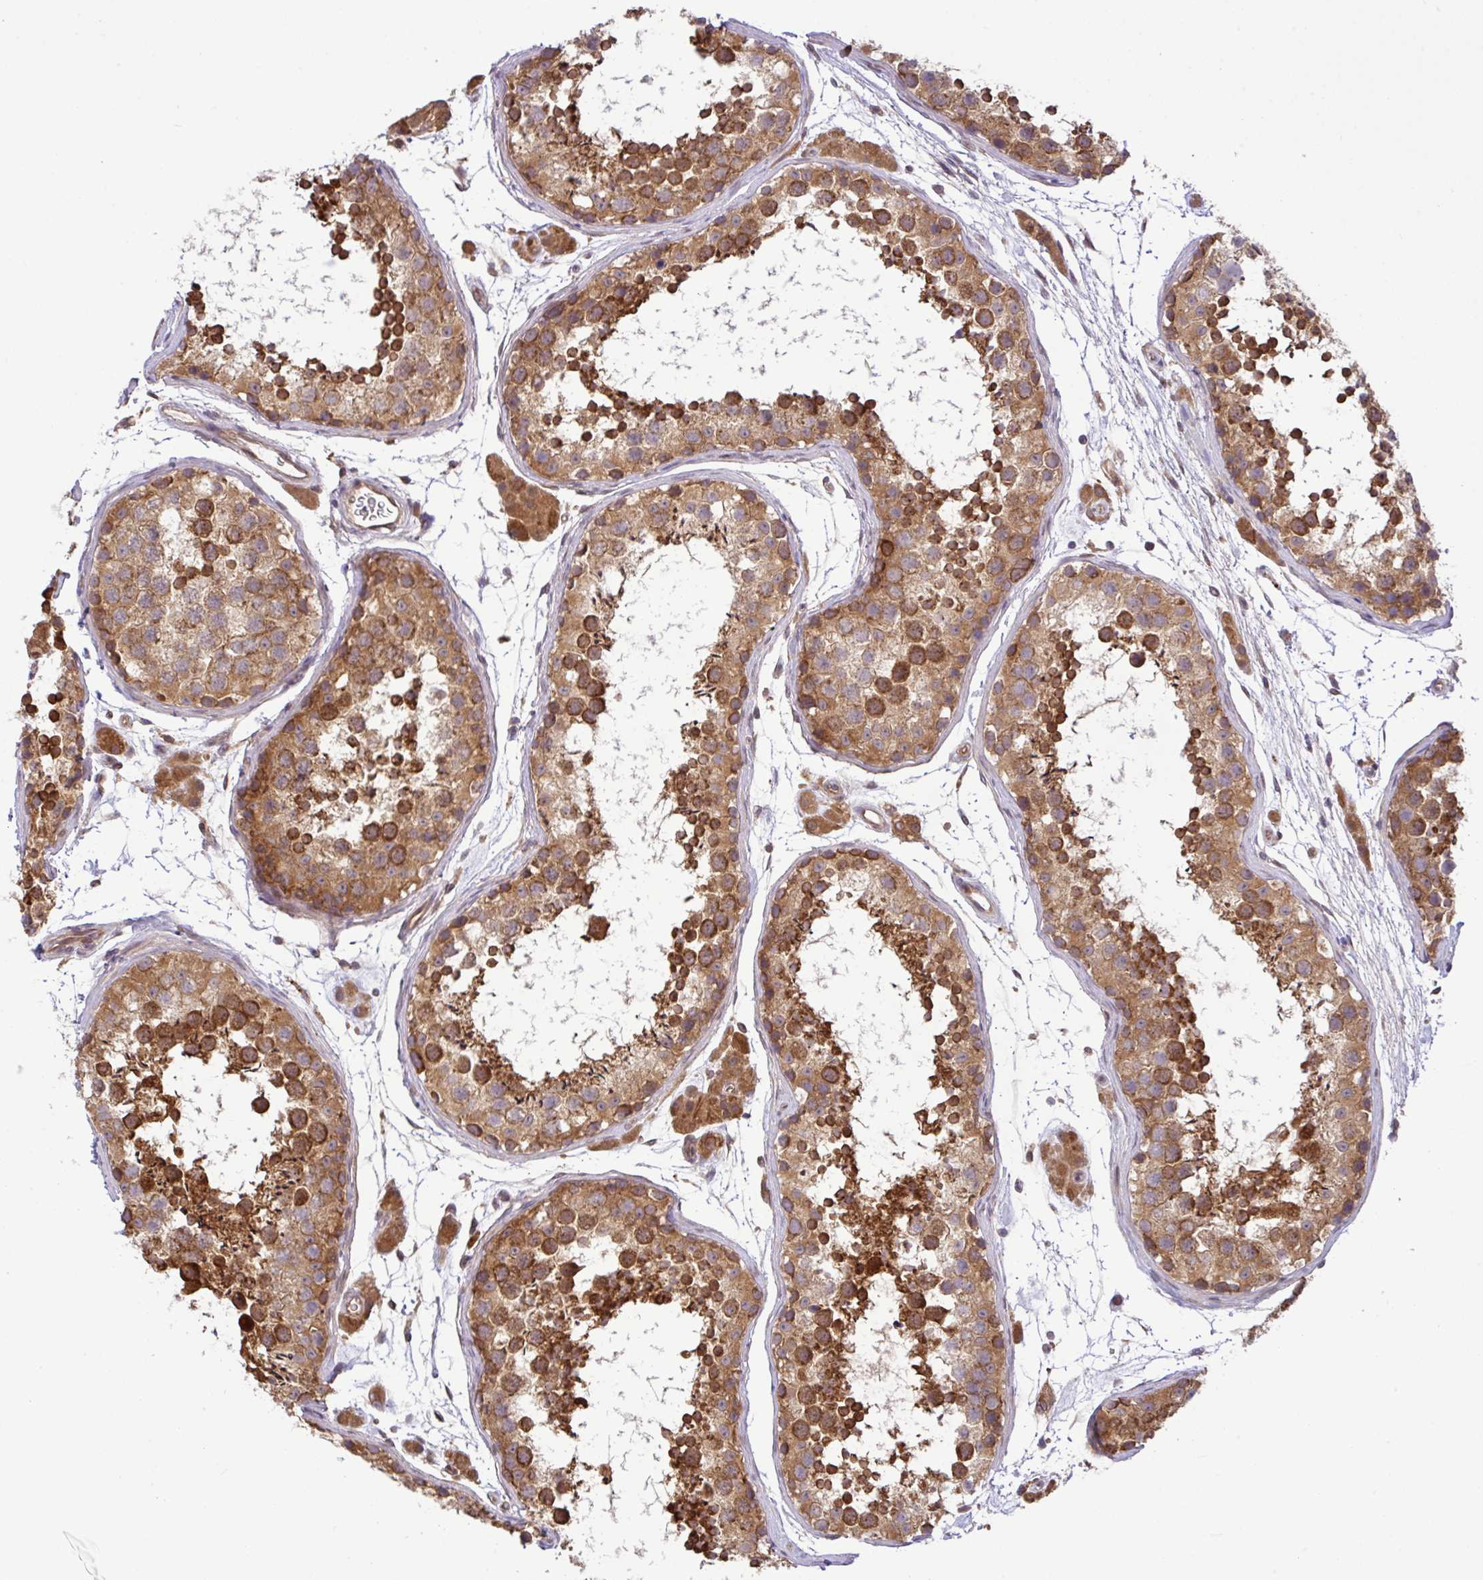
{"staining": {"intensity": "strong", "quantity": ">75%", "location": "cytoplasmic/membranous"}, "tissue": "testis", "cell_type": "Cells in seminiferous ducts", "image_type": "normal", "snomed": [{"axis": "morphology", "description": "Normal tissue, NOS"}, {"axis": "topography", "description": "Testis"}], "caption": "Immunohistochemistry image of unremarkable testis: human testis stained using immunohistochemistry (IHC) exhibits high levels of strong protein expression localized specifically in the cytoplasmic/membranous of cells in seminiferous ducts, appearing as a cytoplasmic/membranous brown color.", "gene": "UBE4A", "patient": {"sex": "male", "age": 41}}